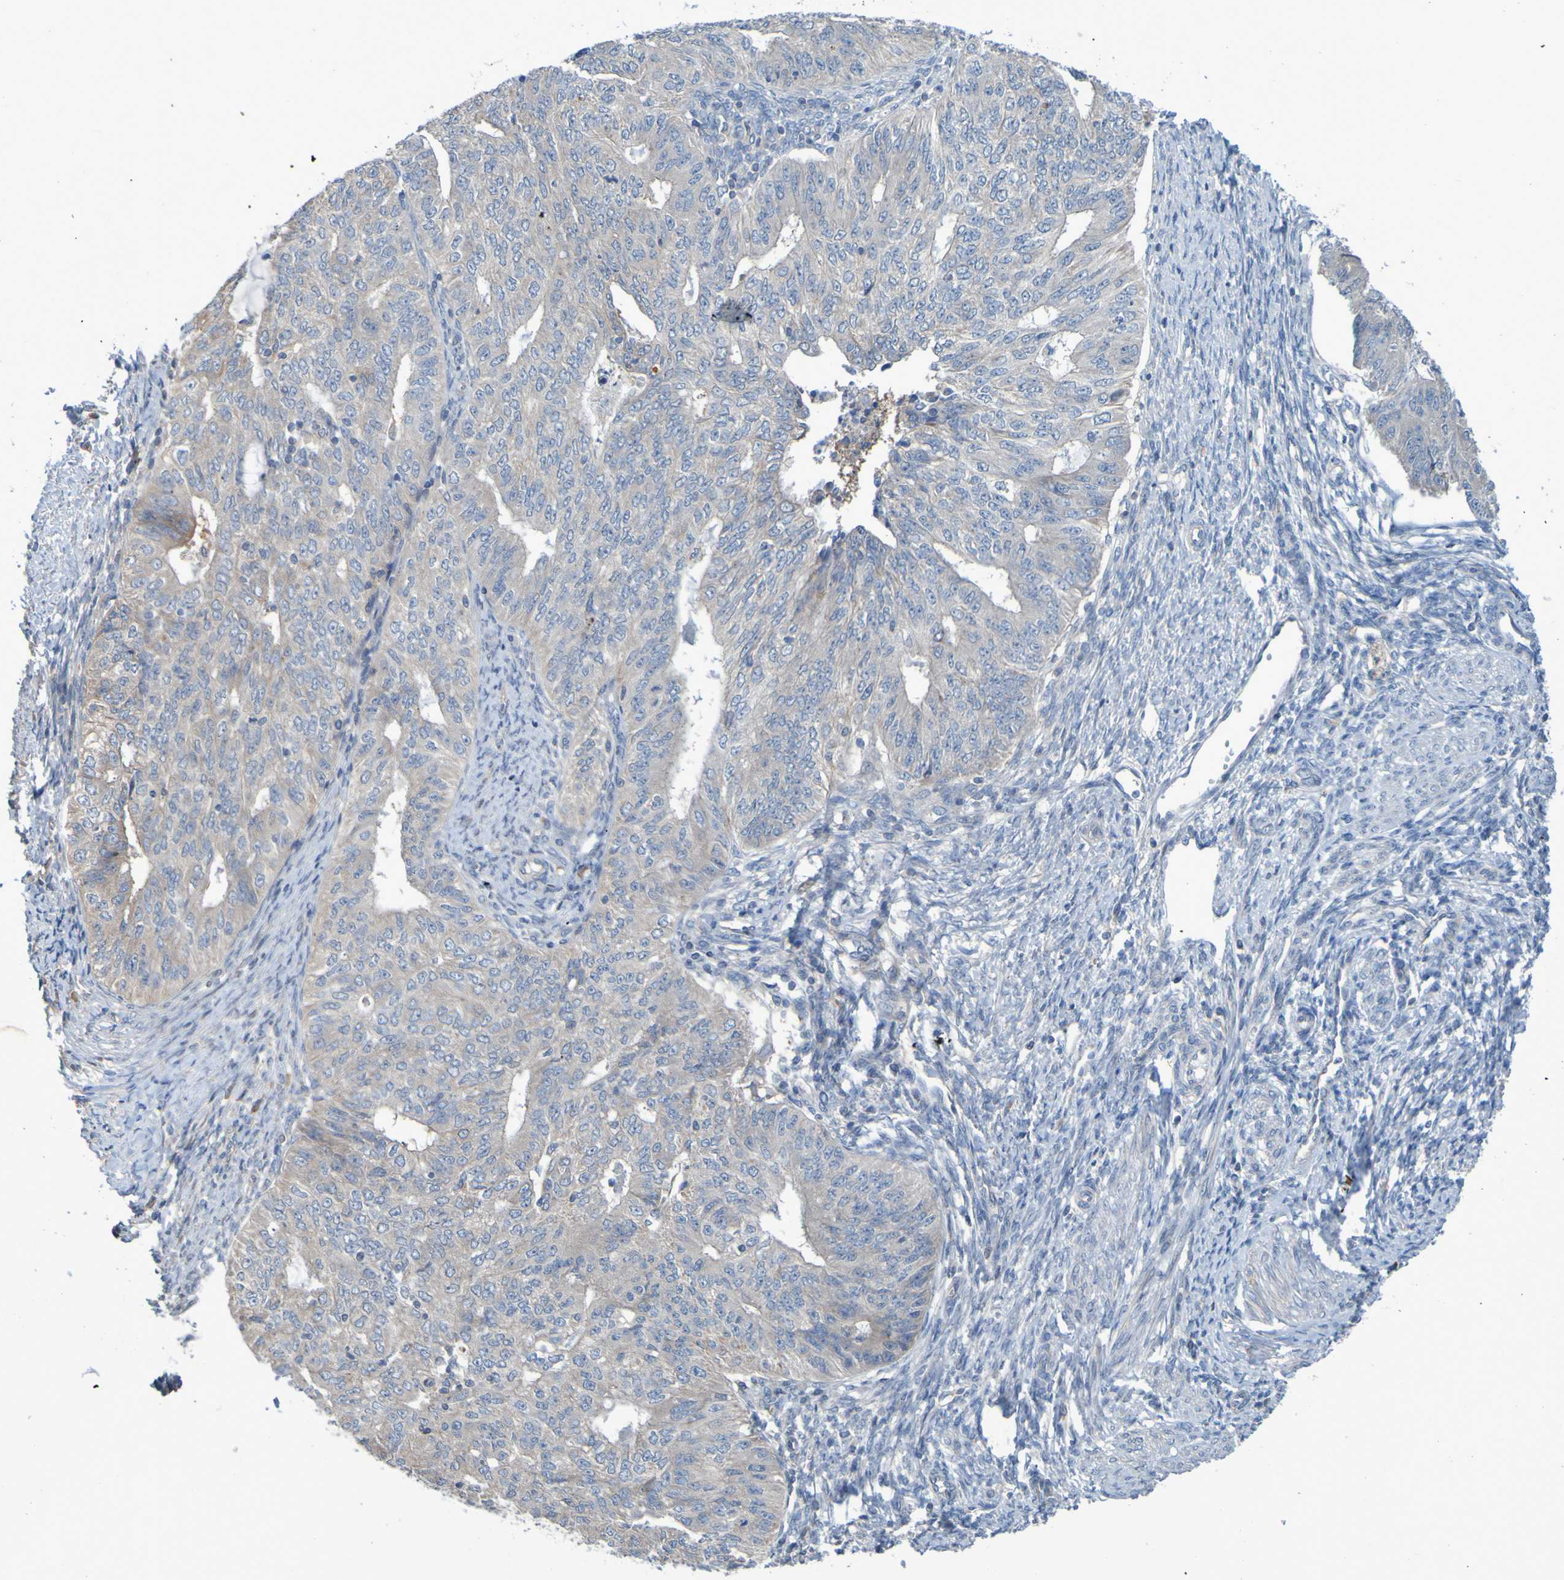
{"staining": {"intensity": "weak", "quantity": ">75%", "location": "cytoplasmic/membranous"}, "tissue": "endometrial cancer", "cell_type": "Tumor cells", "image_type": "cancer", "snomed": [{"axis": "morphology", "description": "Adenocarcinoma, NOS"}, {"axis": "topography", "description": "Endometrium"}], "caption": "Weak cytoplasmic/membranous protein staining is identified in approximately >75% of tumor cells in adenocarcinoma (endometrial).", "gene": "NPRL3", "patient": {"sex": "female", "age": 32}}